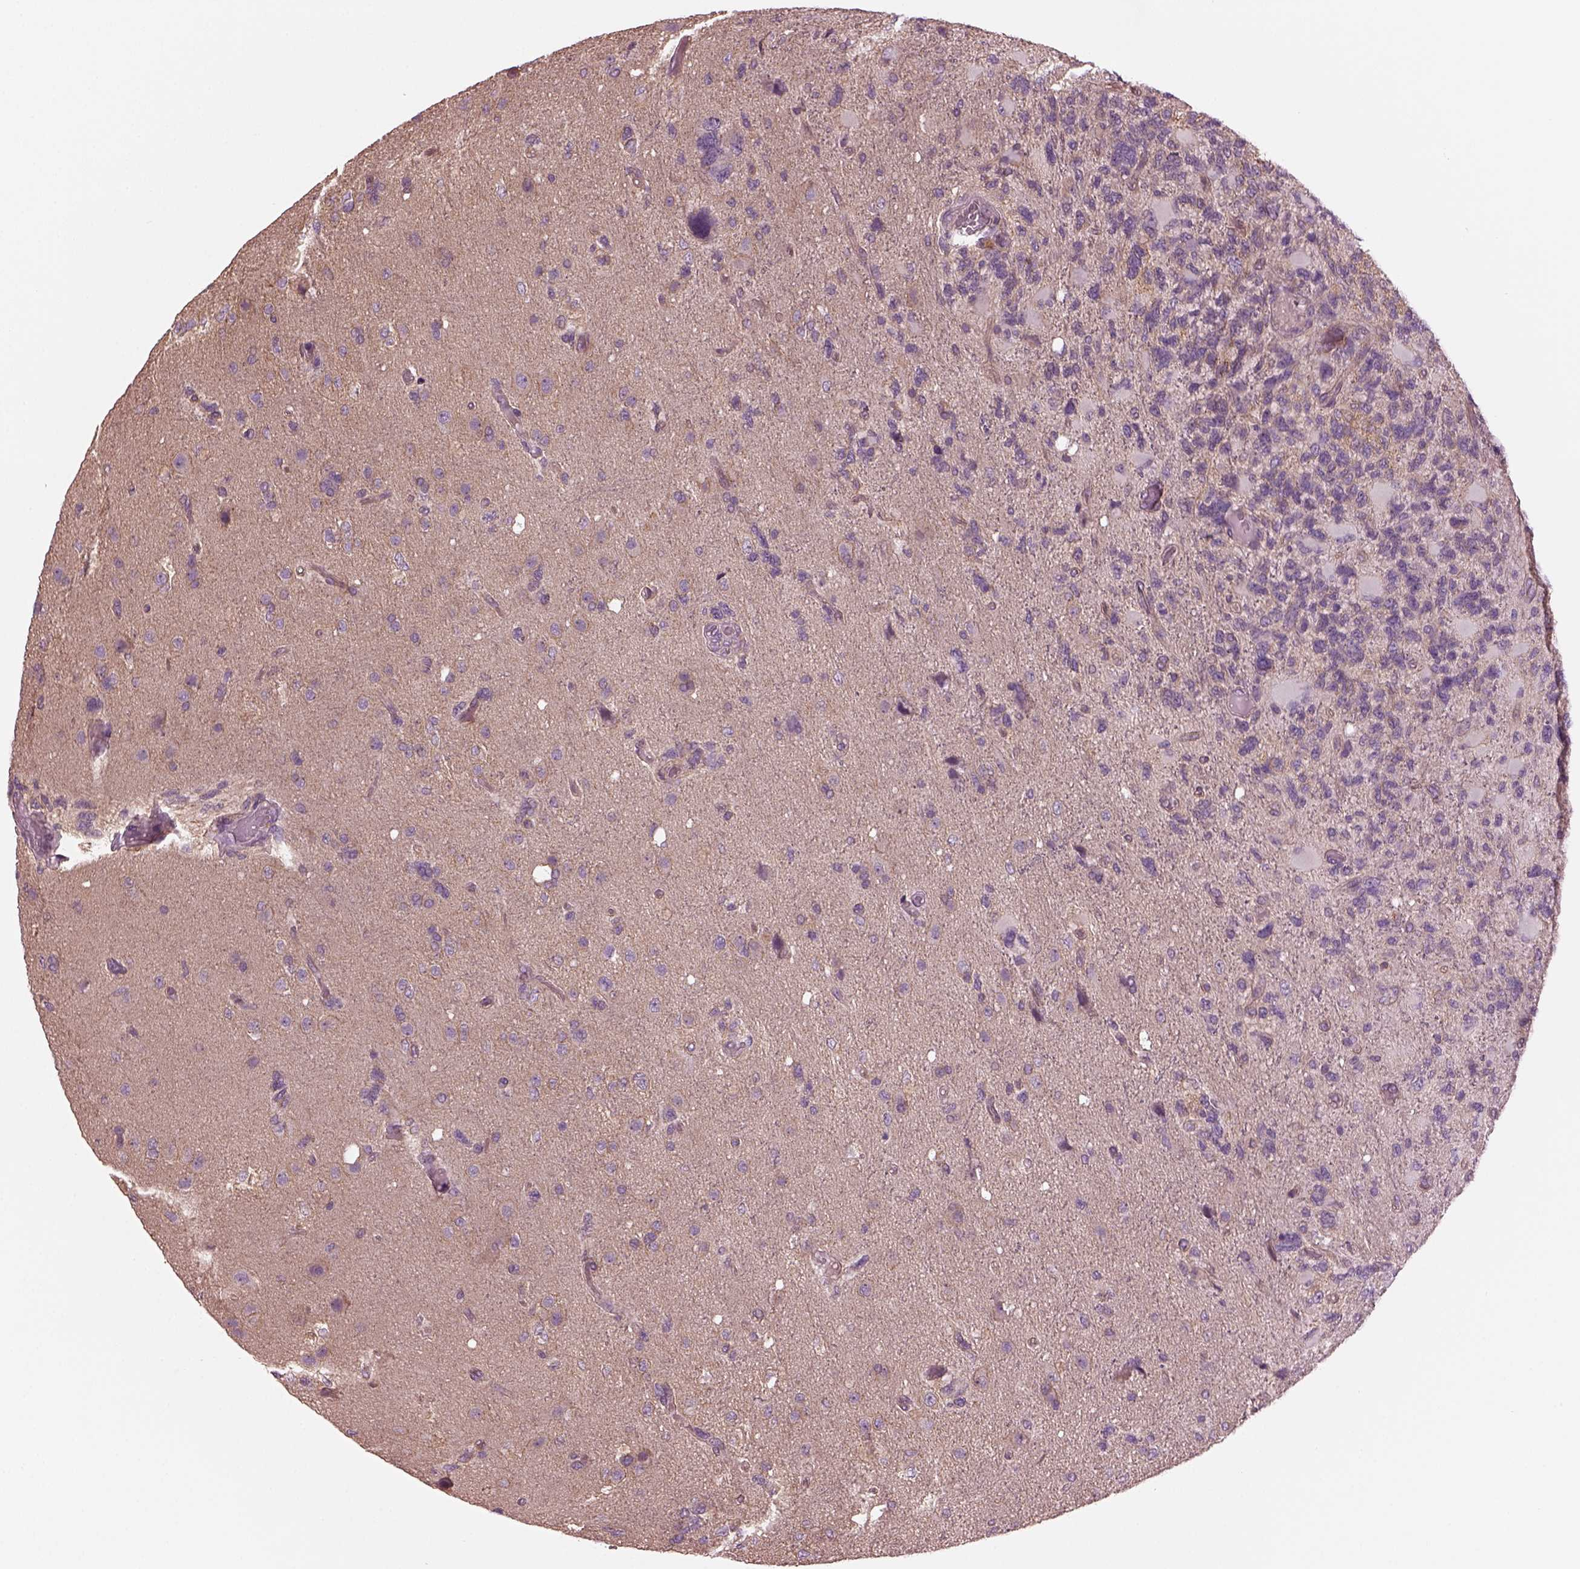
{"staining": {"intensity": "negative", "quantity": "none", "location": "none"}, "tissue": "glioma", "cell_type": "Tumor cells", "image_type": "cancer", "snomed": [{"axis": "morphology", "description": "Glioma, malignant, High grade"}, {"axis": "topography", "description": "Brain"}], "caption": "IHC image of malignant glioma (high-grade) stained for a protein (brown), which displays no staining in tumor cells.", "gene": "ODAD1", "patient": {"sex": "female", "age": 71}}